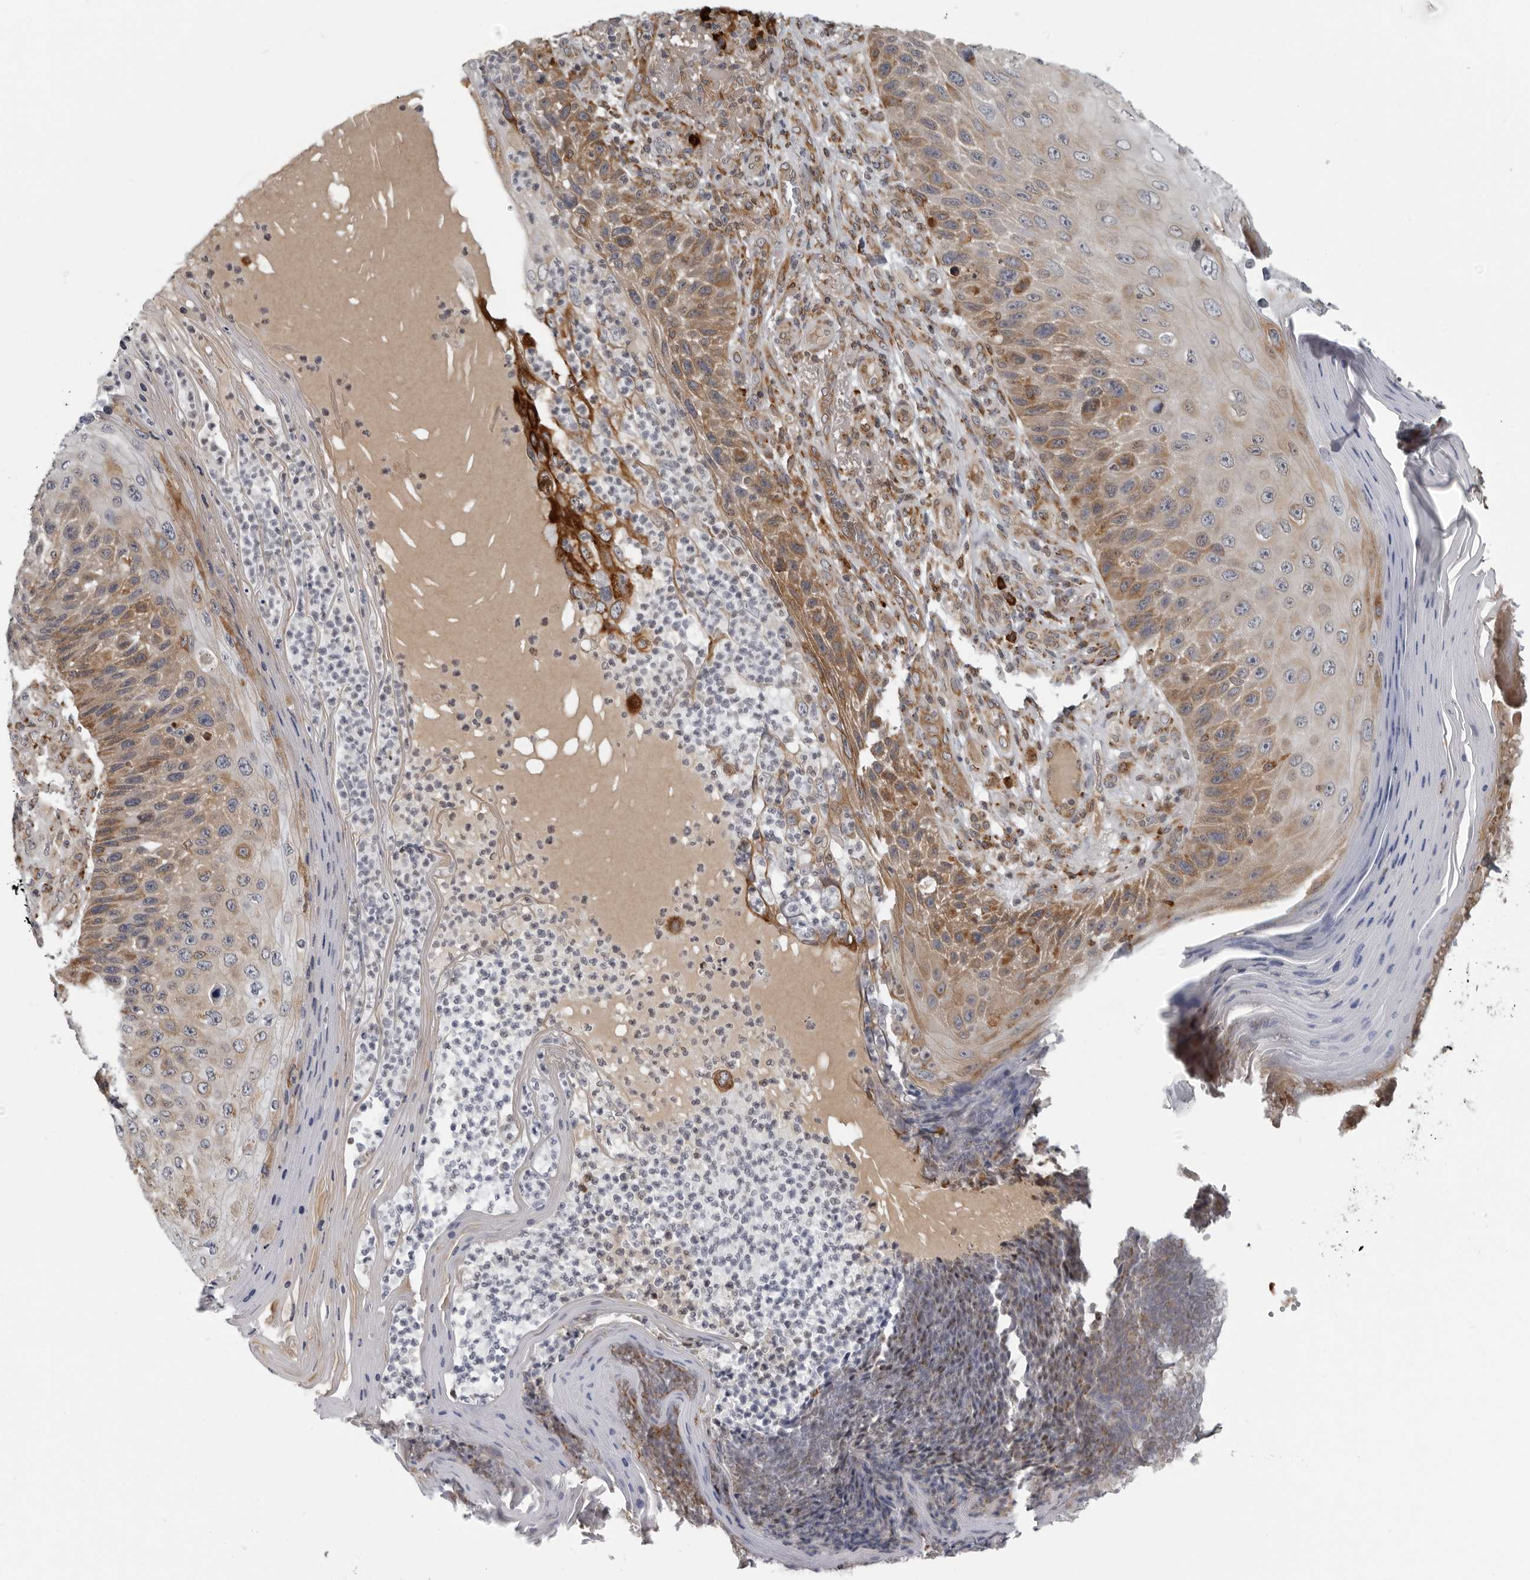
{"staining": {"intensity": "moderate", "quantity": "<25%", "location": "cytoplasmic/membranous"}, "tissue": "skin cancer", "cell_type": "Tumor cells", "image_type": "cancer", "snomed": [{"axis": "morphology", "description": "Squamous cell carcinoma, NOS"}, {"axis": "topography", "description": "Skin"}], "caption": "Immunohistochemistry micrograph of human skin cancer (squamous cell carcinoma) stained for a protein (brown), which reveals low levels of moderate cytoplasmic/membranous staining in approximately <25% of tumor cells.", "gene": "ALPK2", "patient": {"sex": "female", "age": 88}}